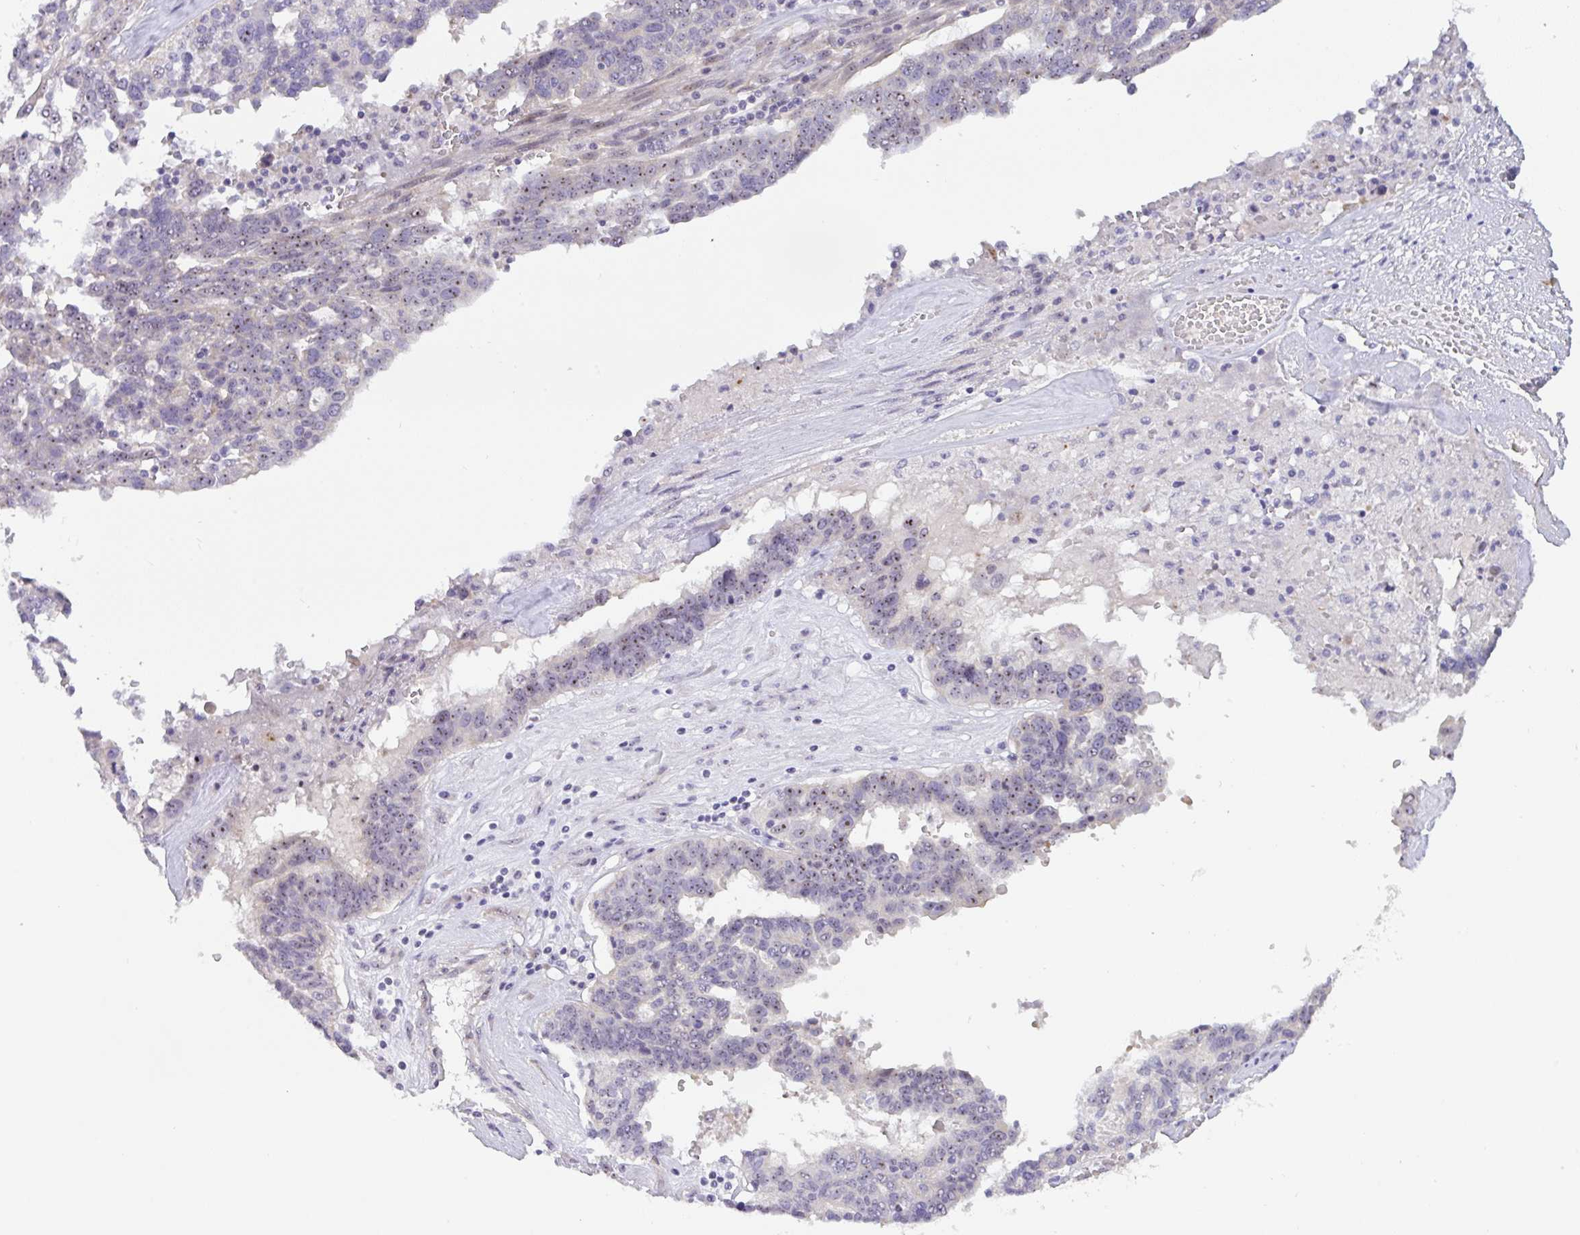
{"staining": {"intensity": "weak", "quantity": "25%-75%", "location": "nuclear"}, "tissue": "ovarian cancer", "cell_type": "Tumor cells", "image_type": "cancer", "snomed": [{"axis": "morphology", "description": "Cystadenocarcinoma, serous, NOS"}, {"axis": "topography", "description": "Ovary"}], "caption": "Immunohistochemistry micrograph of human ovarian serous cystadenocarcinoma stained for a protein (brown), which reveals low levels of weak nuclear staining in about 25%-75% of tumor cells.", "gene": "MXRA8", "patient": {"sex": "female", "age": 59}}